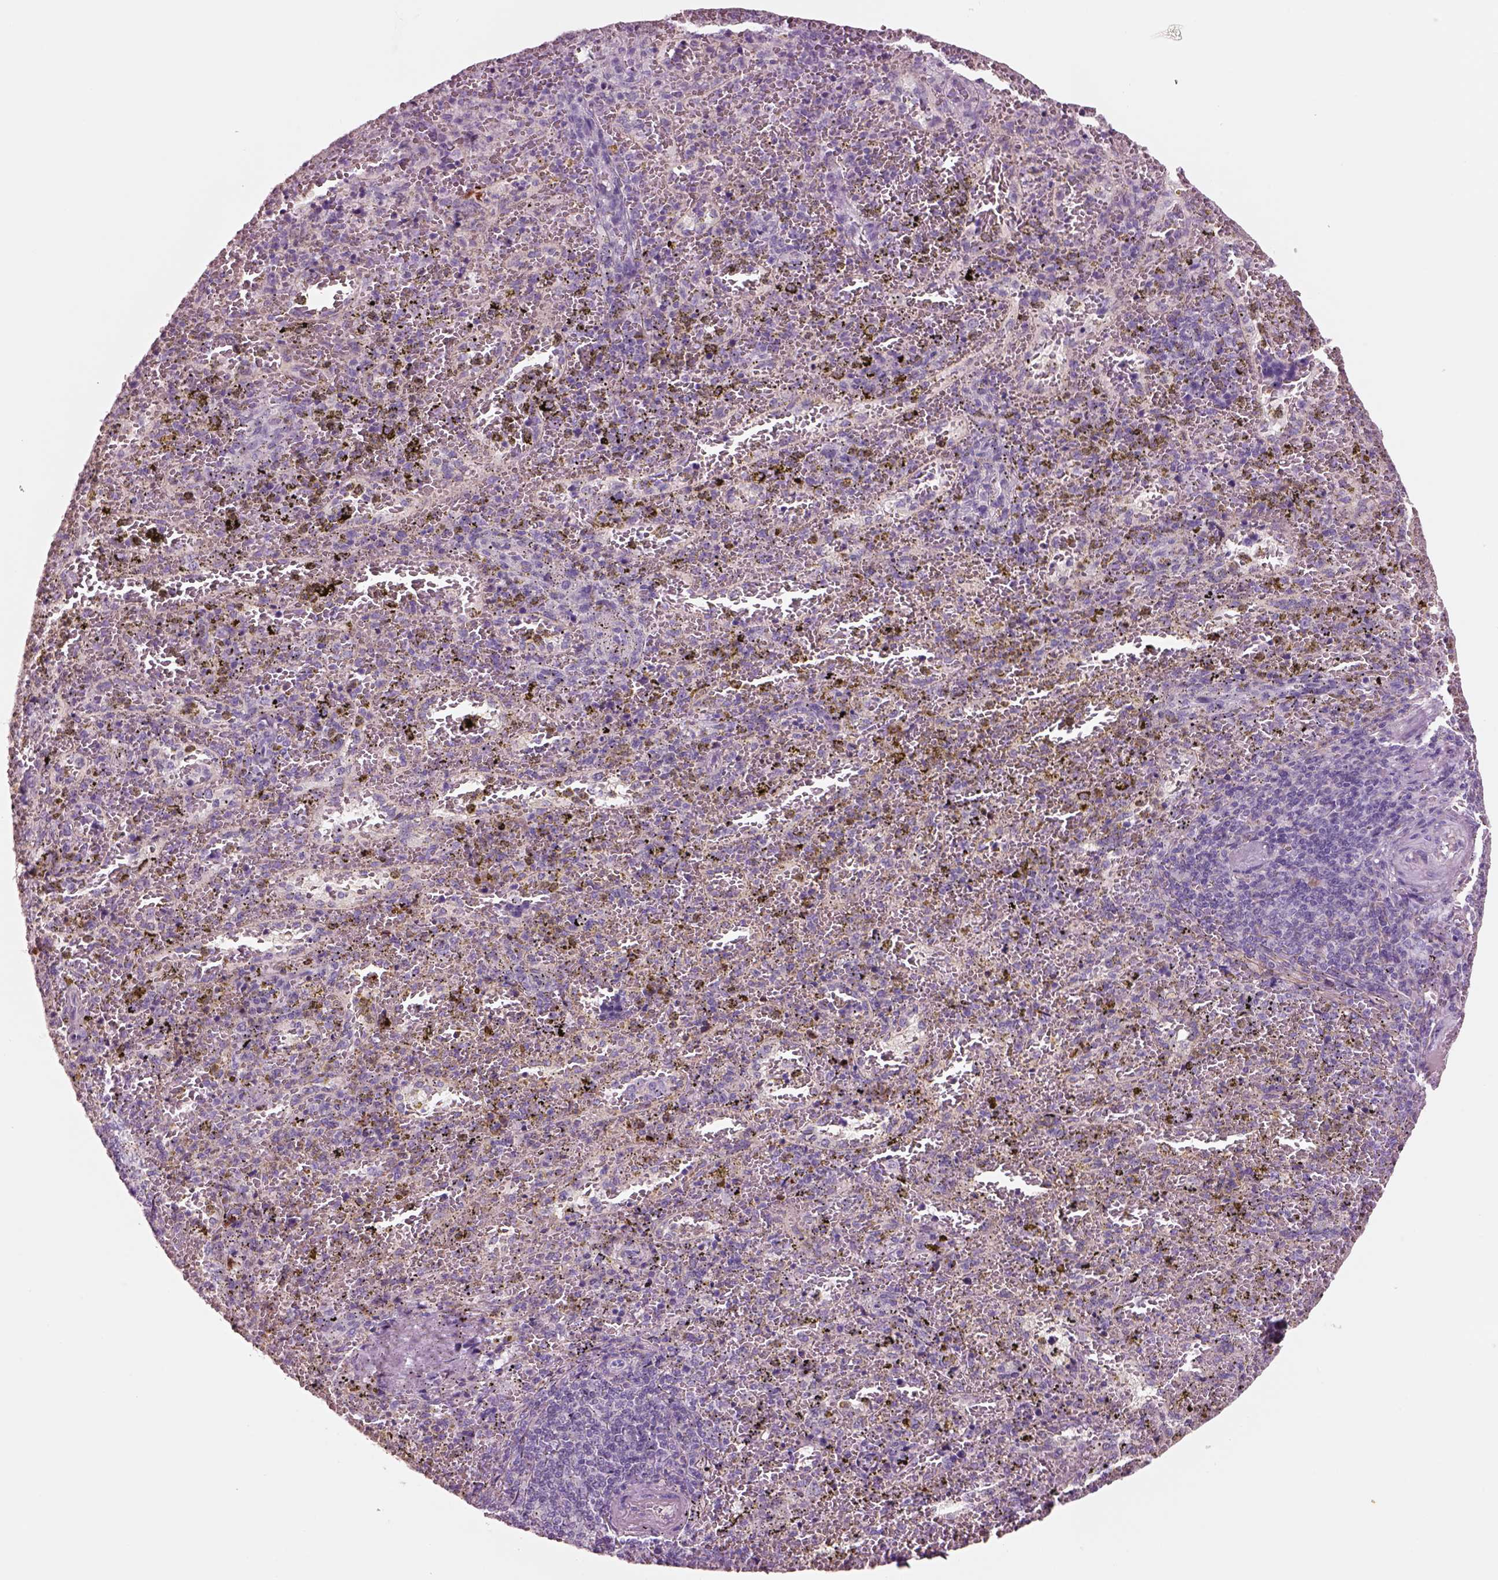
{"staining": {"intensity": "negative", "quantity": "none", "location": "none"}, "tissue": "spleen", "cell_type": "Cells in red pulp", "image_type": "normal", "snomed": [{"axis": "morphology", "description": "Normal tissue, NOS"}, {"axis": "topography", "description": "Spleen"}], "caption": "There is no significant staining in cells in red pulp of spleen. (Stains: DAB (3,3'-diaminobenzidine) immunohistochemistry with hematoxylin counter stain, Microscopy: brightfield microscopy at high magnification).", "gene": "IGLL1", "patient": {"sex": "female", "age": 50}}